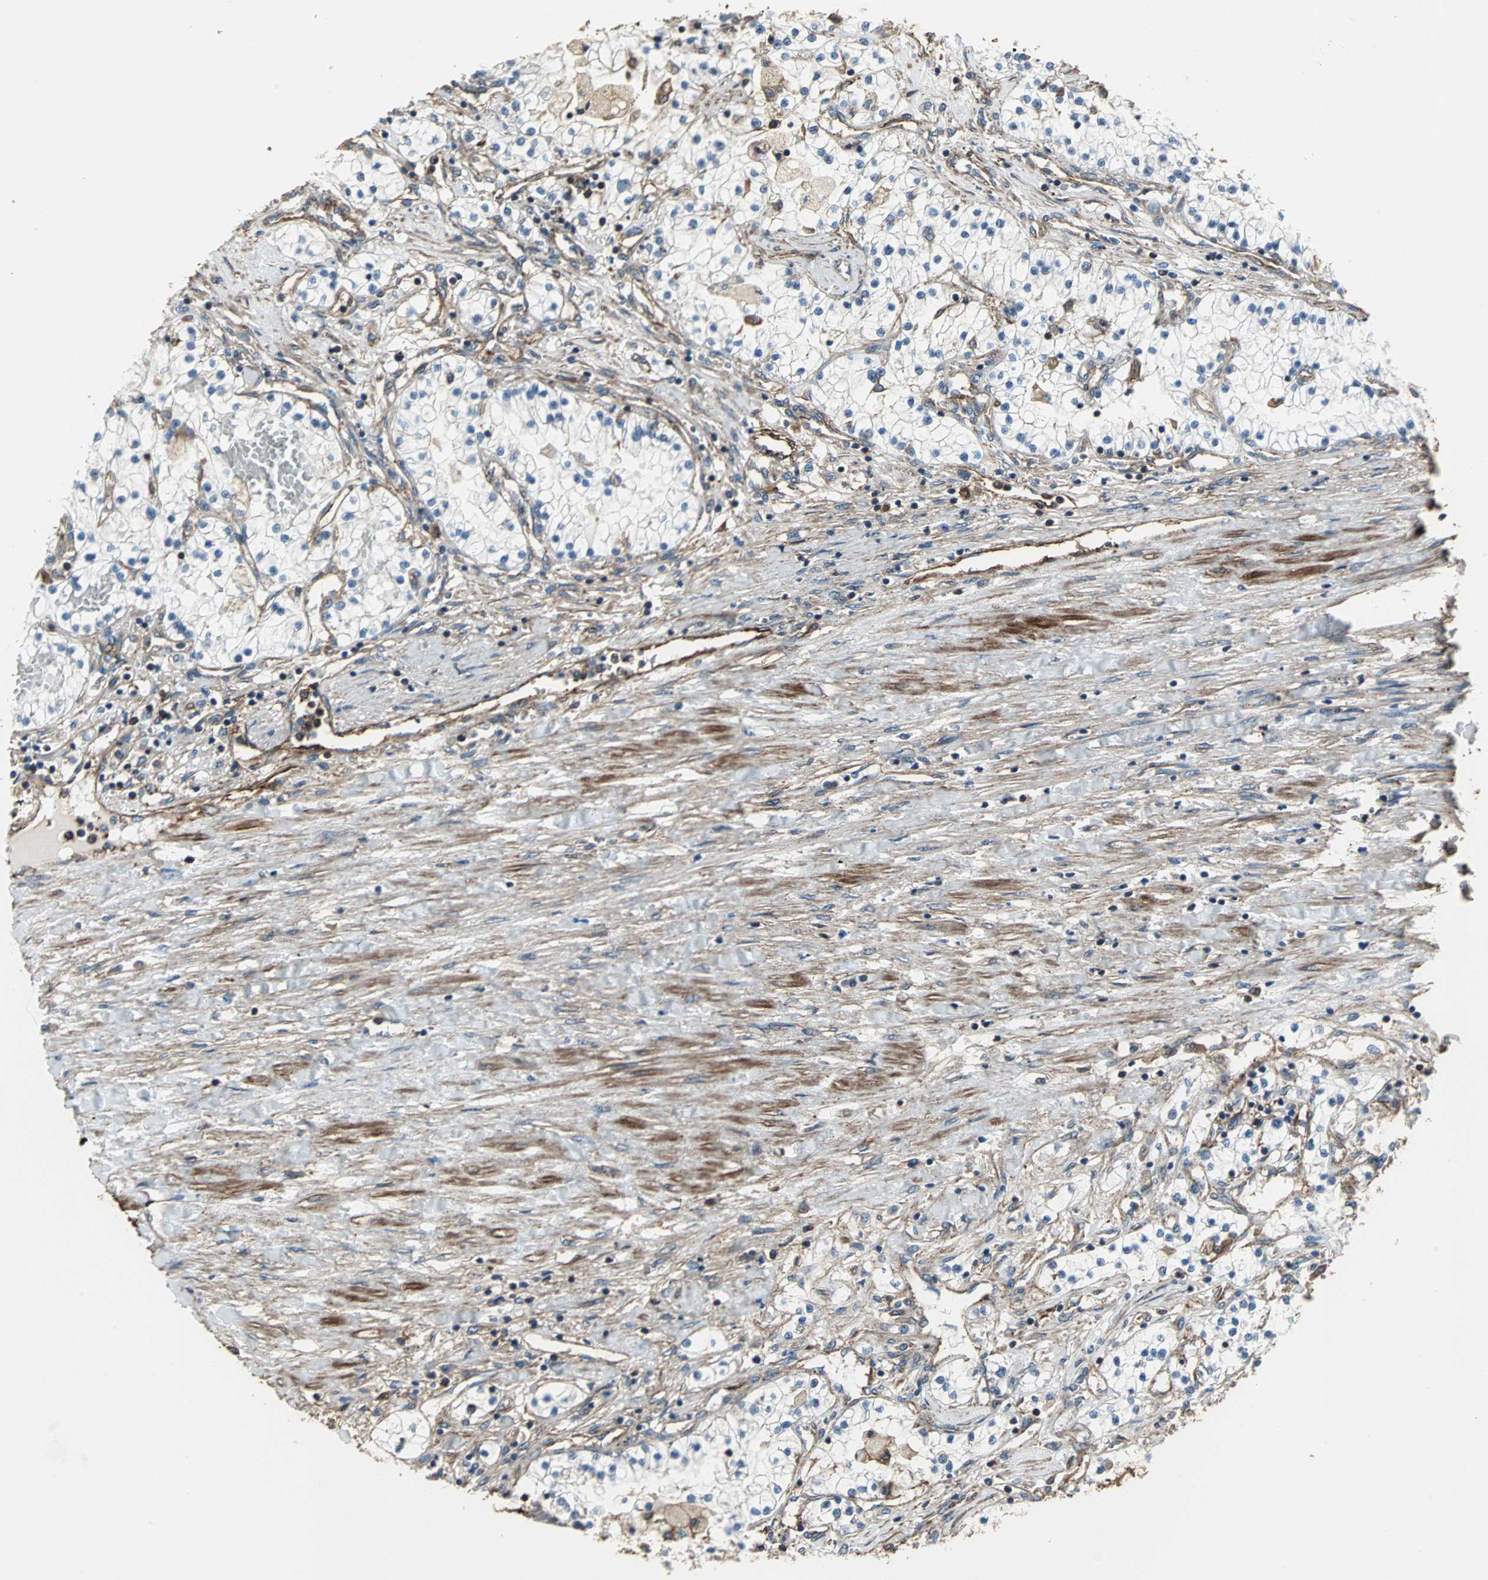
{"staining": {"intensity": "negative", "quantity": "none", "location": "none"}, "tissue": "renal cancer", "cell_type": "Tumor cells", "image_type": "cancer", "snomed": [{"axis": "morphology", "description": "Adenocarcinoma, NOS"}, {"axis": "topography", "description": "Kidney"}], "caption": "There is no significant positivity in tumor cells of adenocarcinoma (renal). Brightfield microscopy of IHC stained with DAB (3,3'-diaminobenzidine) (brown) and hematoxylin (blue), captured at high magnification.", "gene": "ACTN1", "patient": {"sex": "male", "age": 68}}